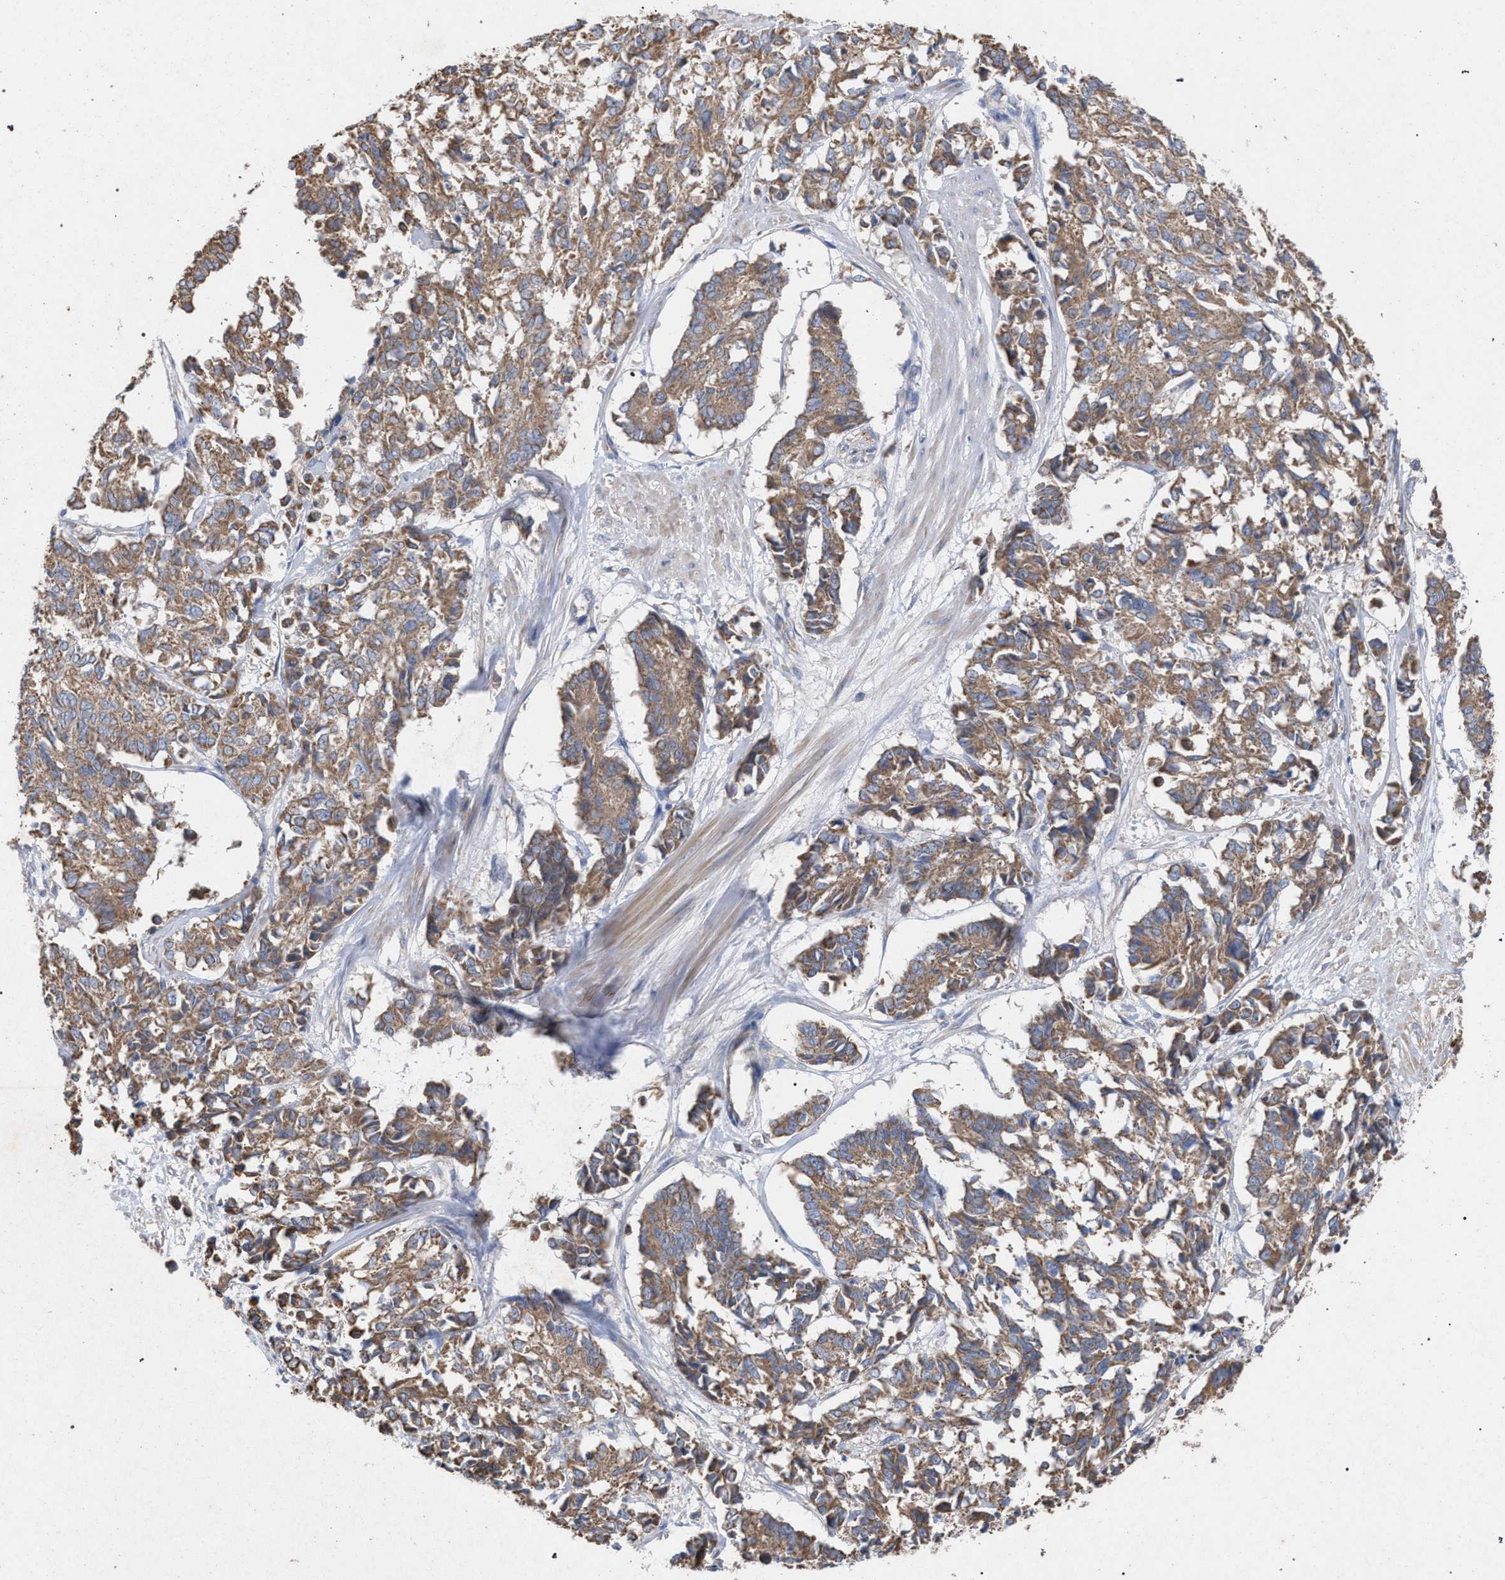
{"staining": {"intensity": "moderate", "quantity": ">75%", "location": "cytoplasmic/membranous"}, "tissue": "cervical cancer", "cell_type": "Tumor cells", "image_type": "cancer", "snomed": [{"axis": "morphology", "description": "Squamous cell carcinoma, NOS"}, {"axis": "topography", "description": "Cervix"}], "caption": "Human cervical squamous cell carcinoma stained for a protein (brown) reveals moderate cytoplasmic/membranous positive positivity in about >75% of tumor cells.", "gene": "BCL2L12", "patient": {"sex": "female", "age": 35}}